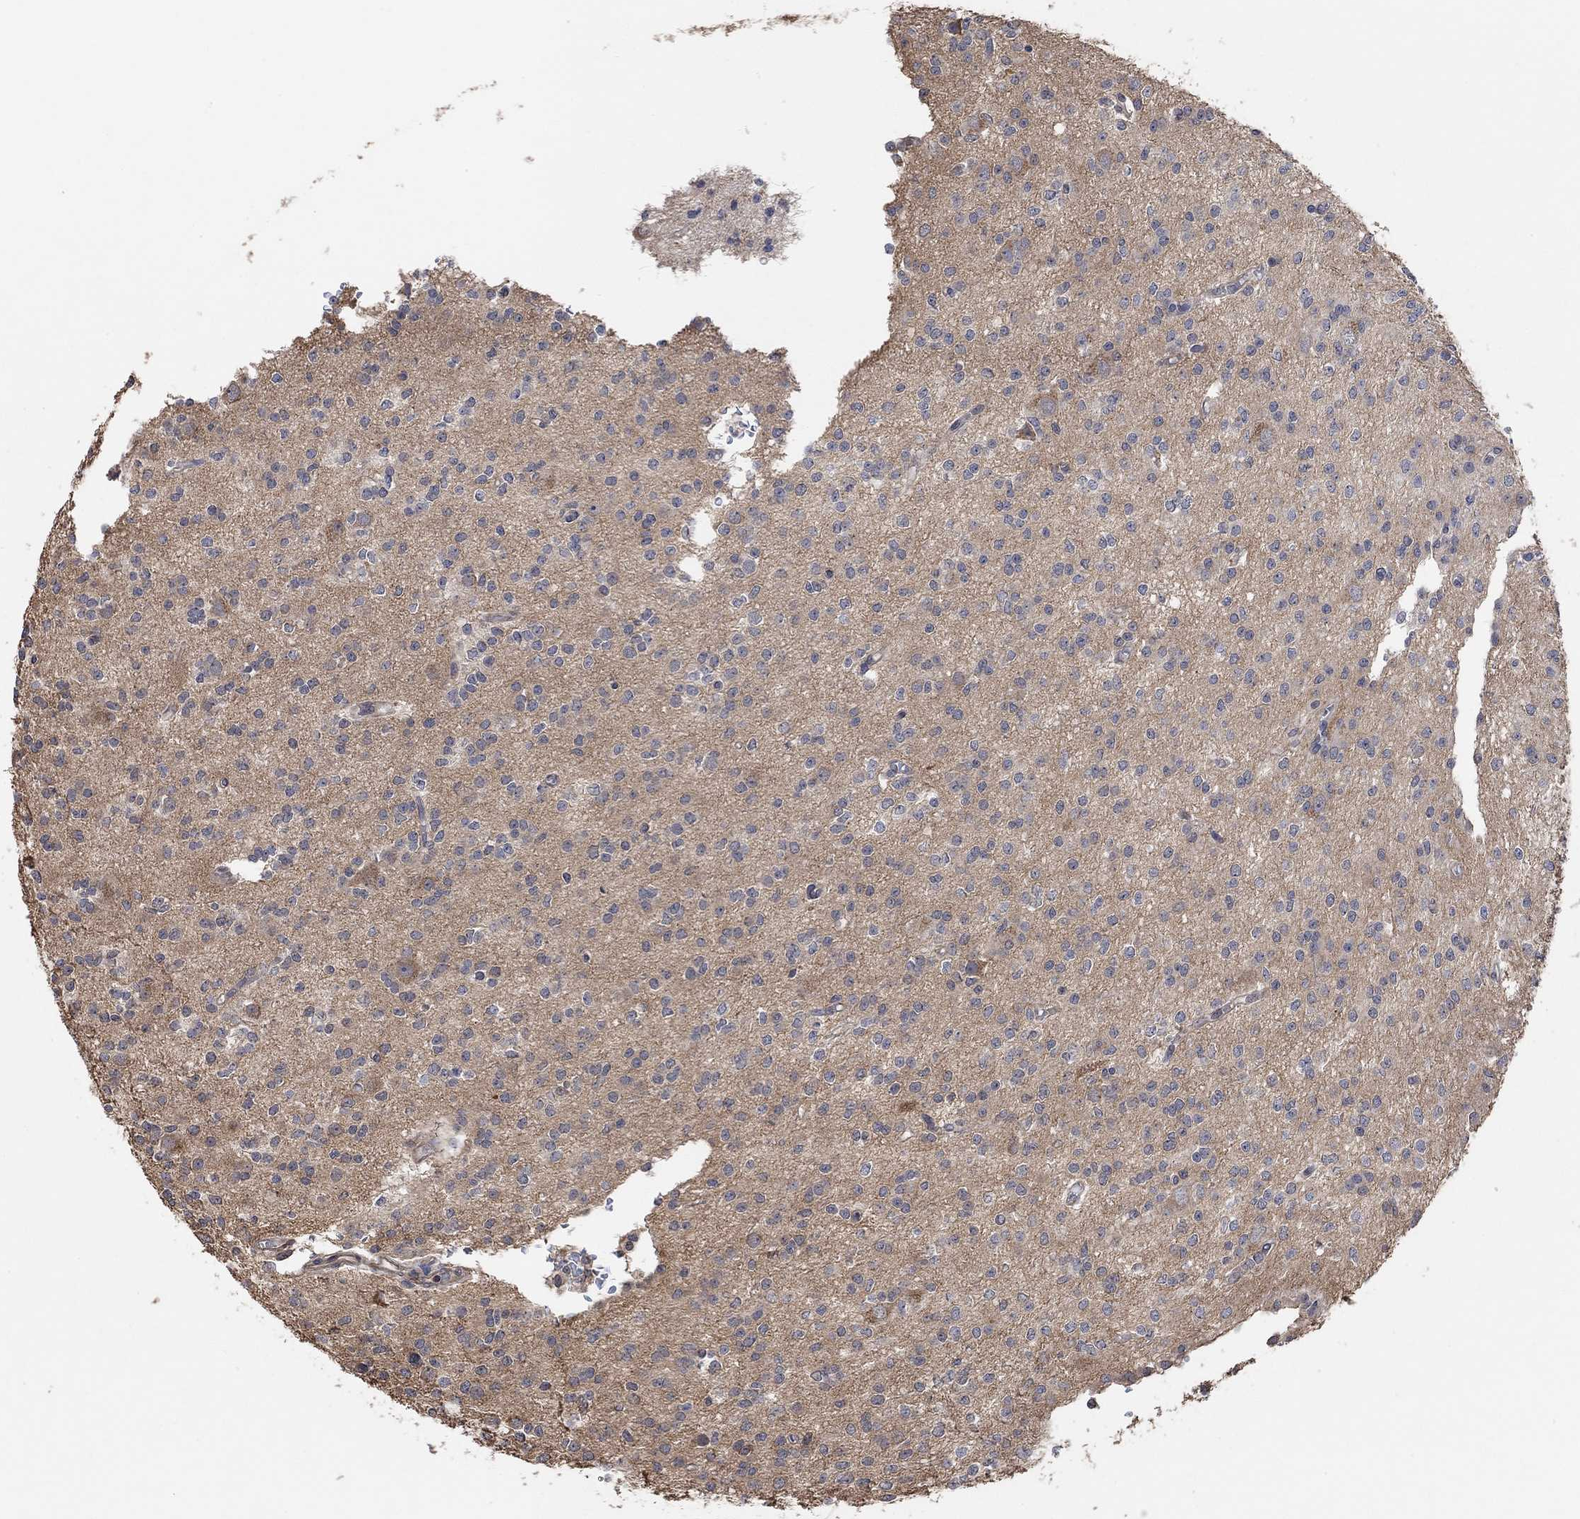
{"staining": {"intensity": "negative", "quantity": "none", "location": "none"}, "tissue": "glioma", "cell_type": "Tumor cells", "image_type": "cancer", "snomed": [{"axis": "morphology", "description": "Glioma, malignant, Low grade"}, {"axis": "topography", "description": "Brain"}], "caption": "This is an immunohistochemistry histopathology image of glioma. There is no staining in tumor cells.", "gene": "UNC5B", "patient": {"sex": "male", "age": 27}}